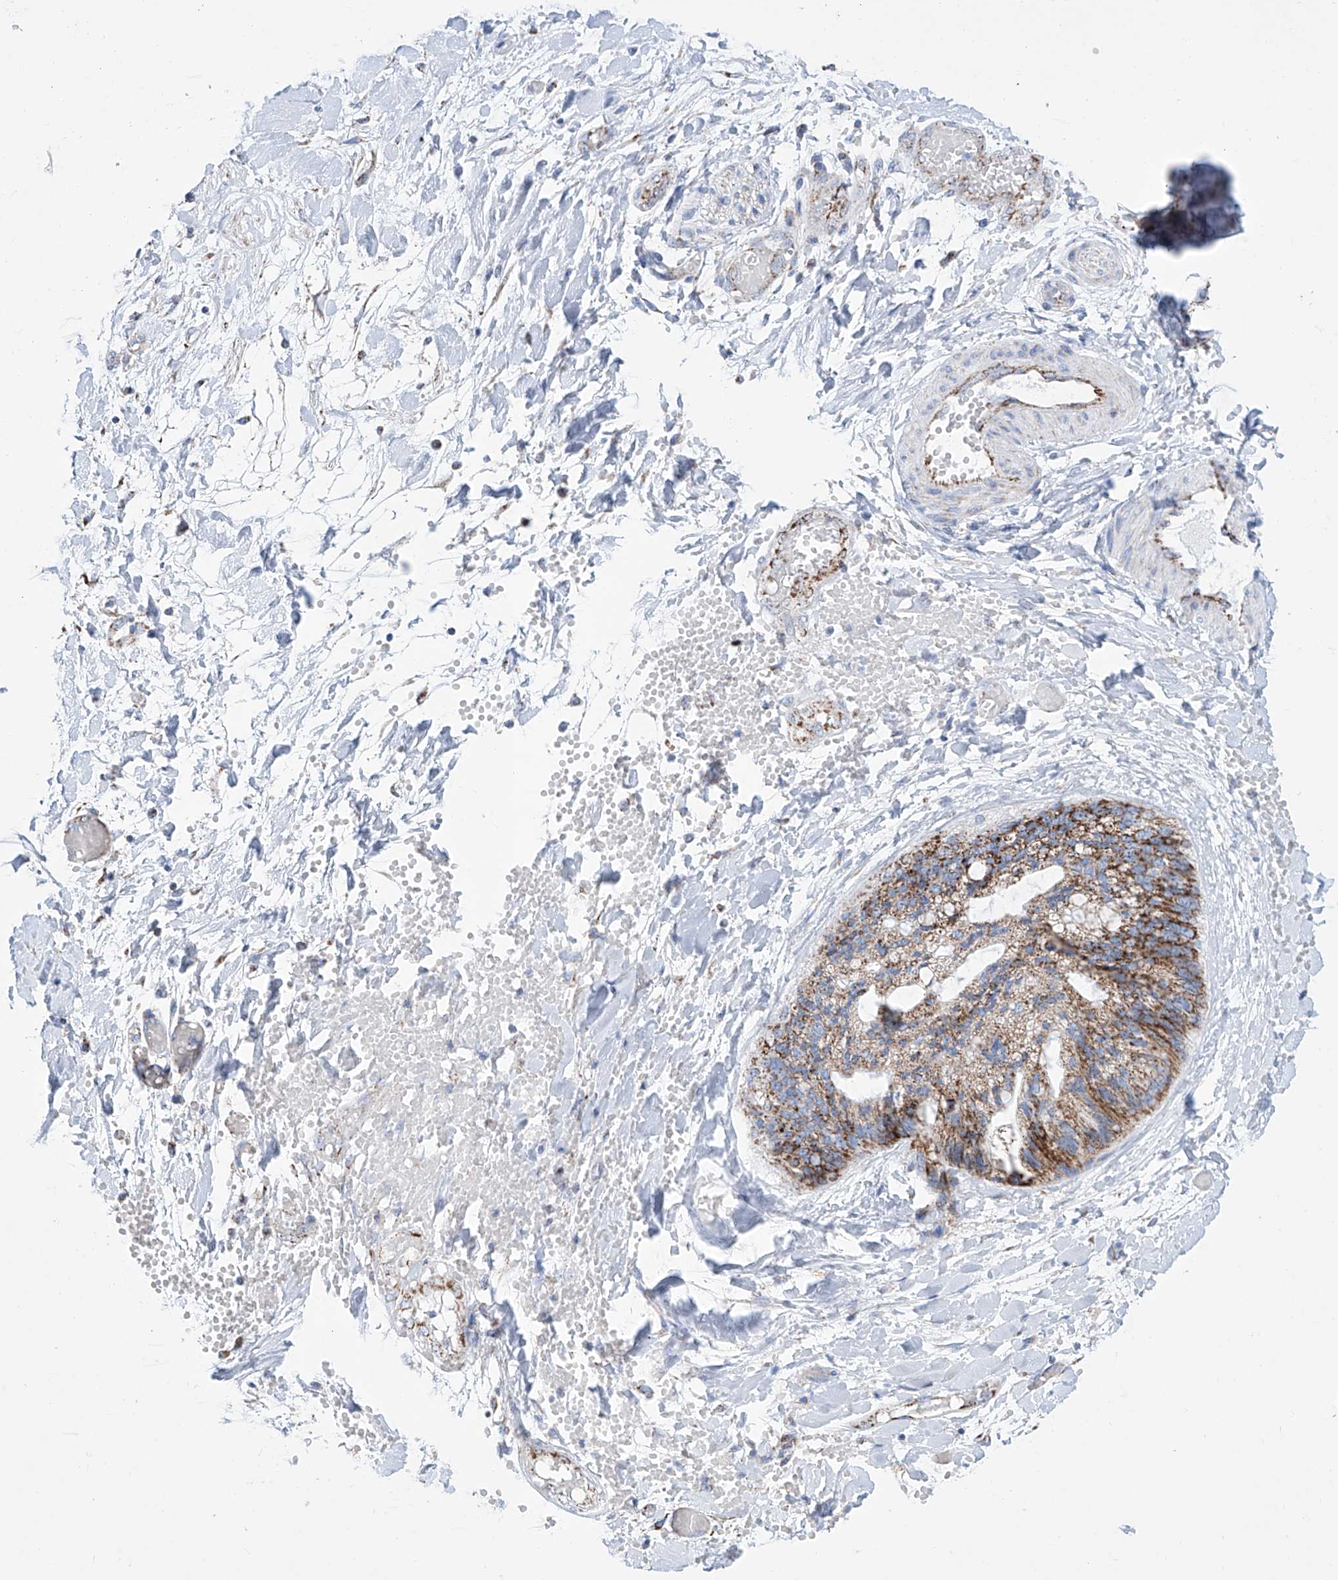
{"staining": {"intensity": "strong", "quantity": ">75%", "location": "cytoplasmic/membranous"}, "tissue": "ovarian cancer", "cell_type": "Tumor cells", "image_type": "cancer", "snomed": [{"axis": "morphology", "description": "Cystadenocarcinoma, mucinous, NOS"}, {"axis": "topography", "description": "Ovary"}], "caption": "Mucinous cystadenocarcinoma (ovarian) stained with DAB IHC displays high levels of strong cytoplasmic/membranous positivity in approximately >75% of tumor cells. (IHC, brightfield microscopy, high magnification).", "gene": "ALDH6A1", "patient": {"sex": "female", "age": 39}}